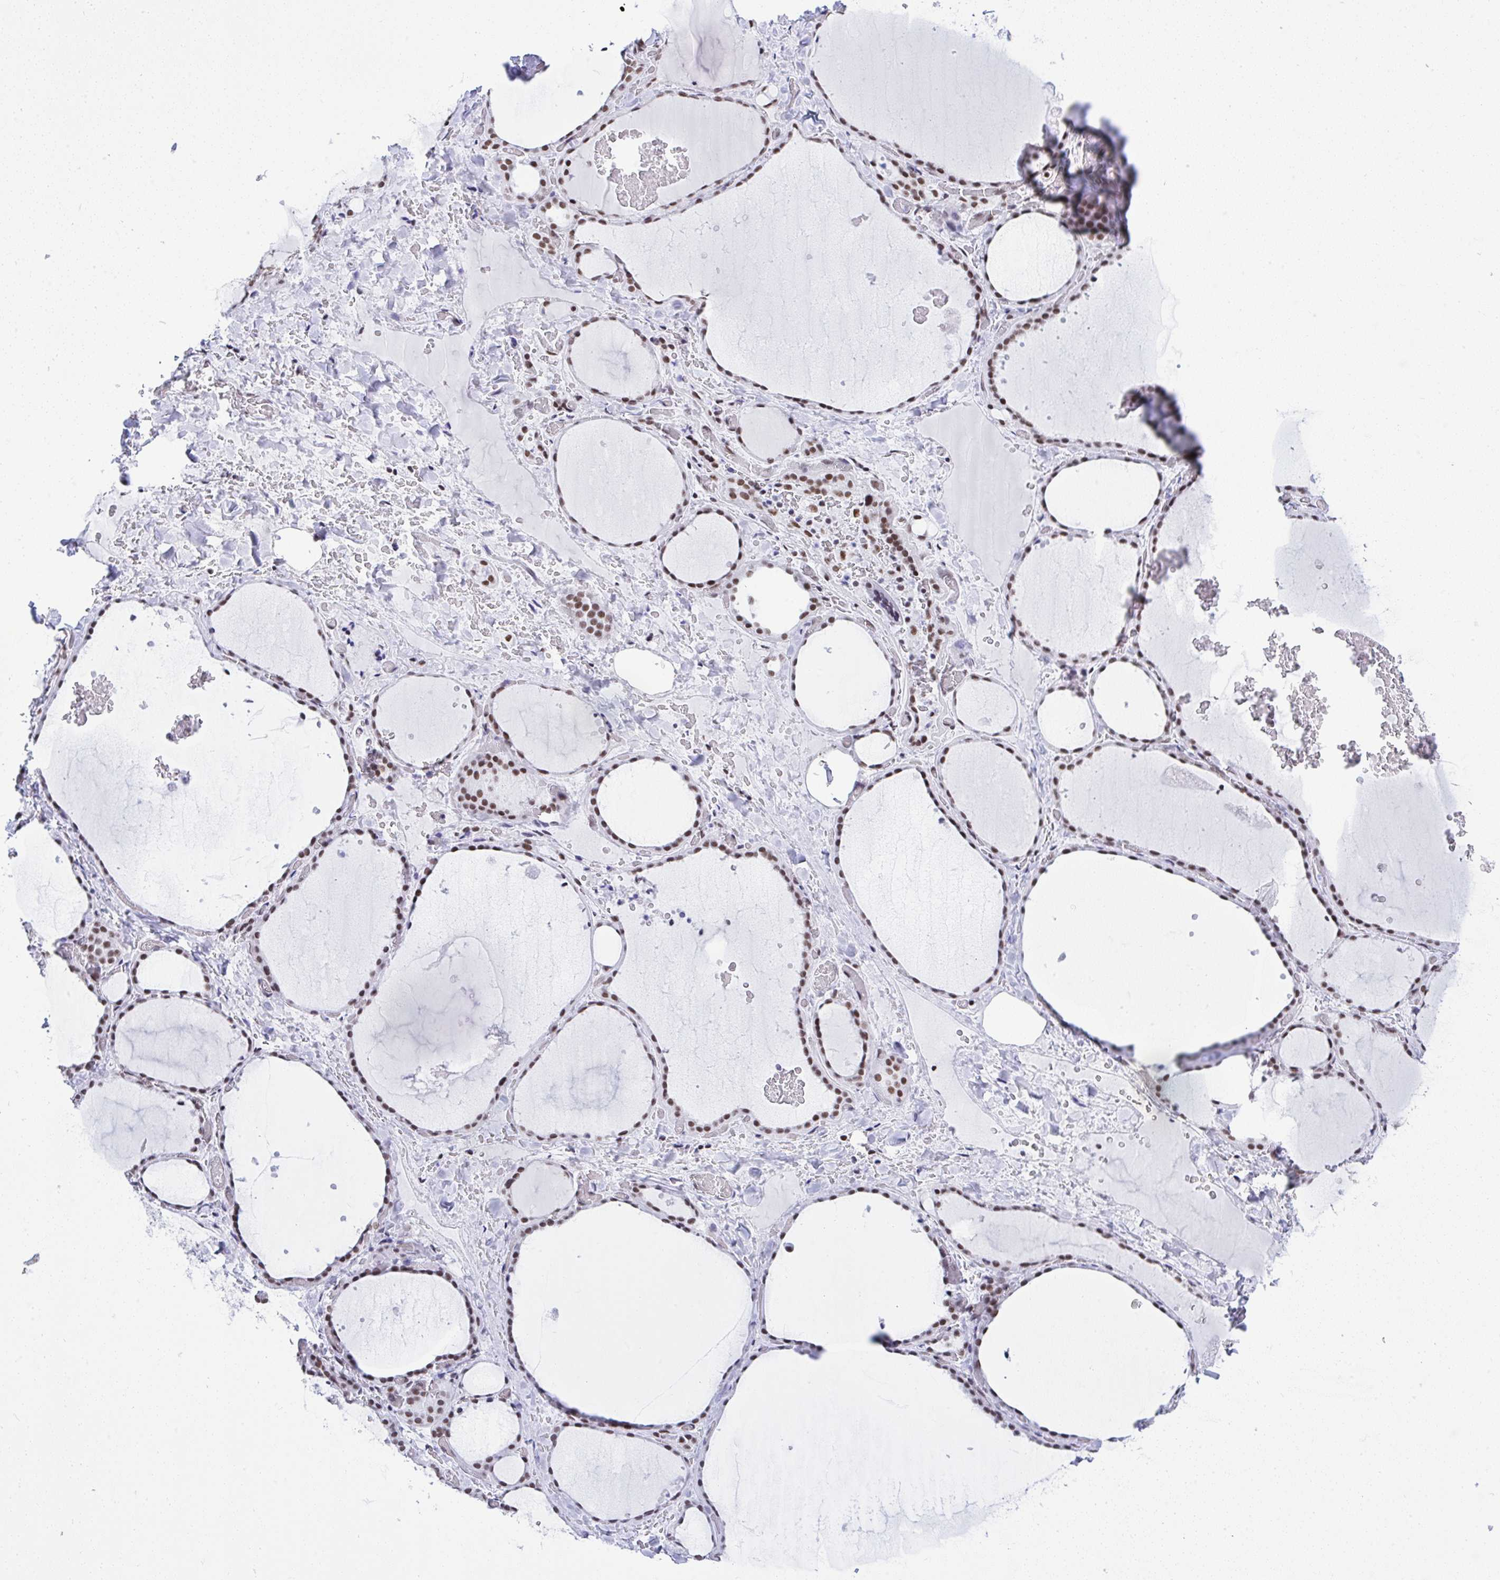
{"staining": {"intensity": "moderate", "quantity": ">75%", "location": "nuclear"}, "tissue": "thyroid gland", "cell_type": "Glandular cells", "image_type": "normal", "snomed": [{"axis": "morphology", "description": "Normal tissue, NOS"}, {"axis": "topography", "description": "Thyroid gland"}], "caption": "Thyroid gland stained with immunohistochemistry demonstrates moderate nuclear staining in about >75% of glandular cells.", "gene": "DDX52", "patient": {"sex": "female", "age": 36}}